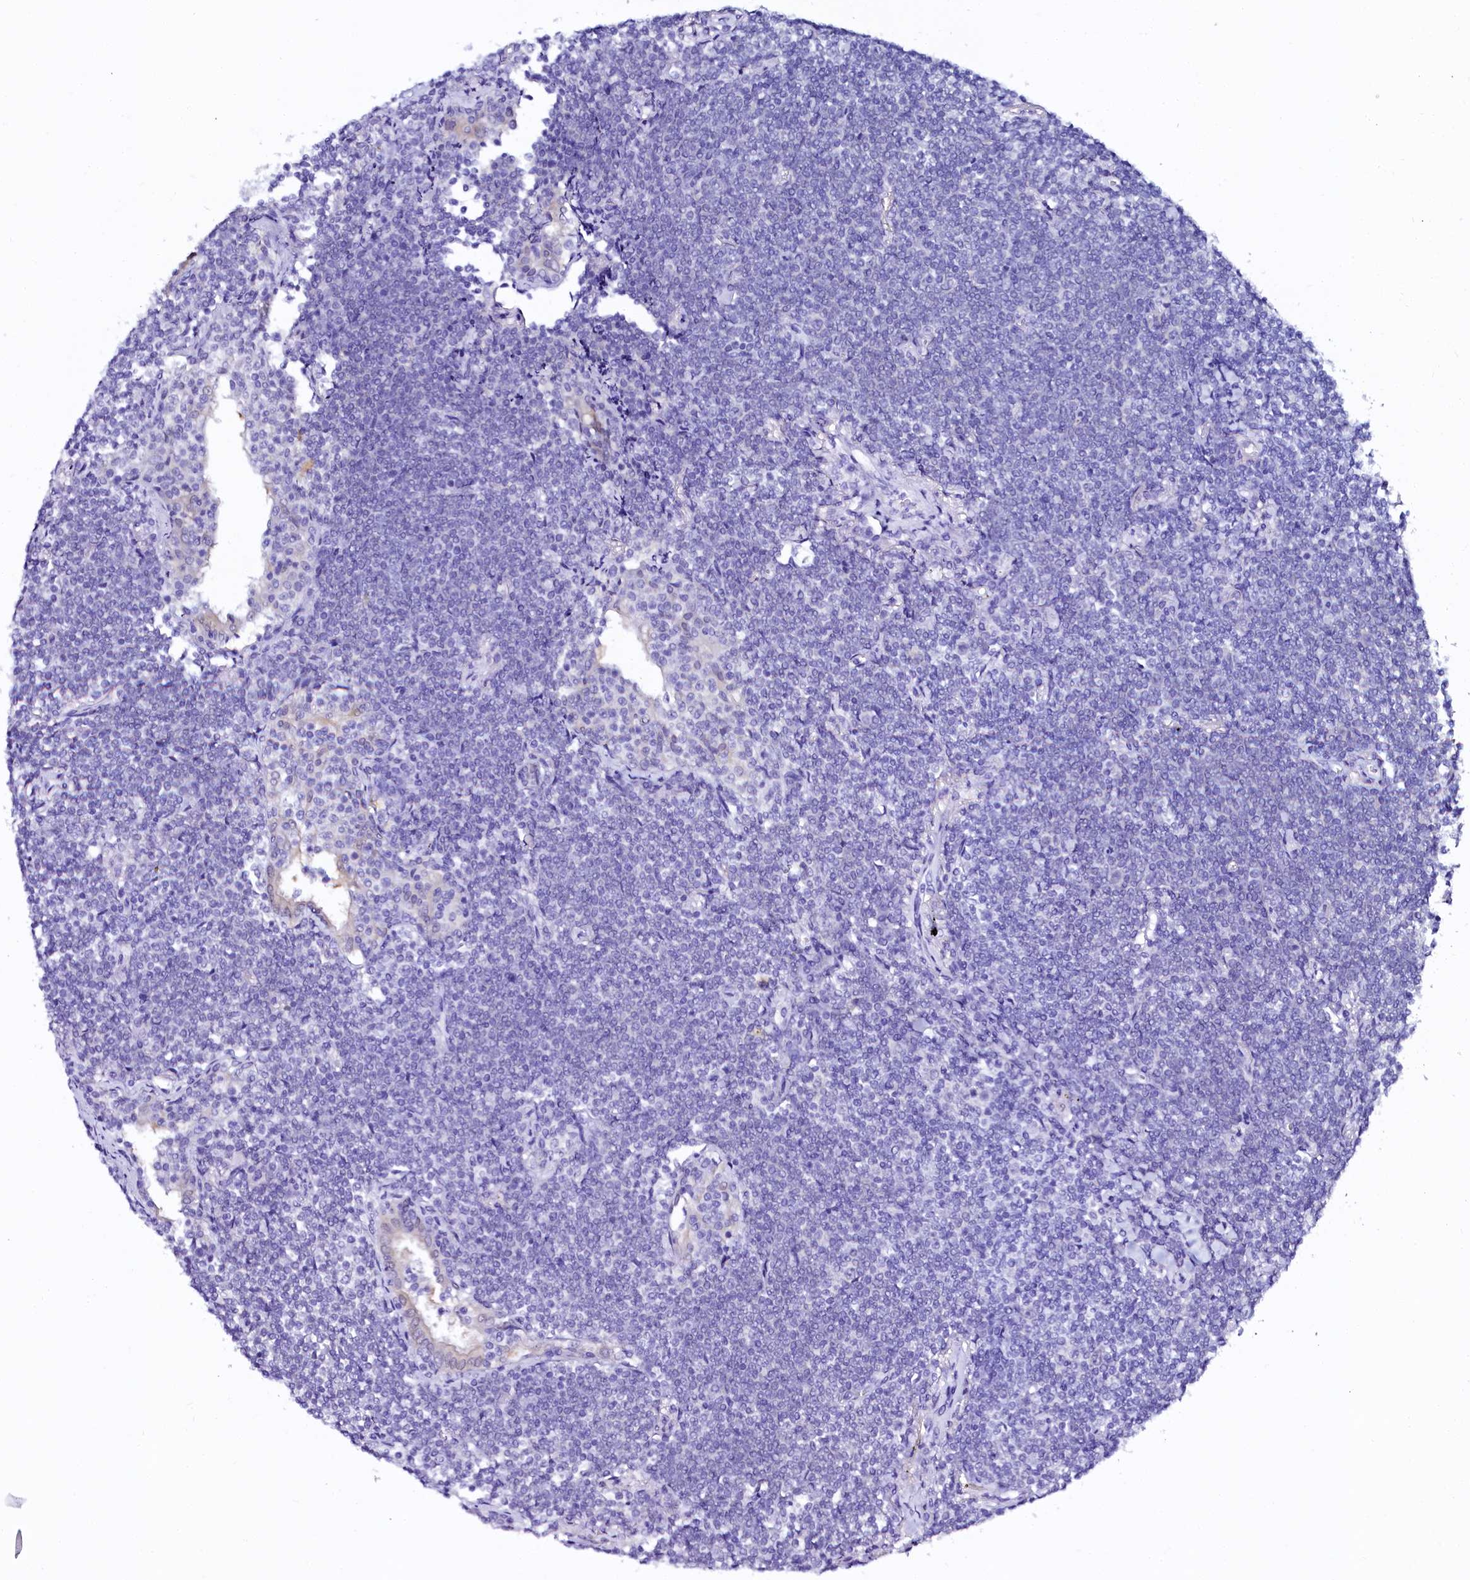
{"staining": {"intensity": "negative", "quantity": "none", "location": "none"}, "tissue": "lymphoma", "cell_type": "Tumor cells", "image_type": "cancer", "snomed": [{"axis": "morphology", "description": "Malignant lymphoma, non-Hodgkin's type, Low grade"}, {"axis": "topography", "description": "Lung"}], "caption": "Human malignant lymphoma, non-Hodgkin's type (low-grade) stained for a protein using immunohistochemistry demonstrates no expression in tumor cells.", "gene": "SORD", "patient": {"sex": "female", "age": 71}}